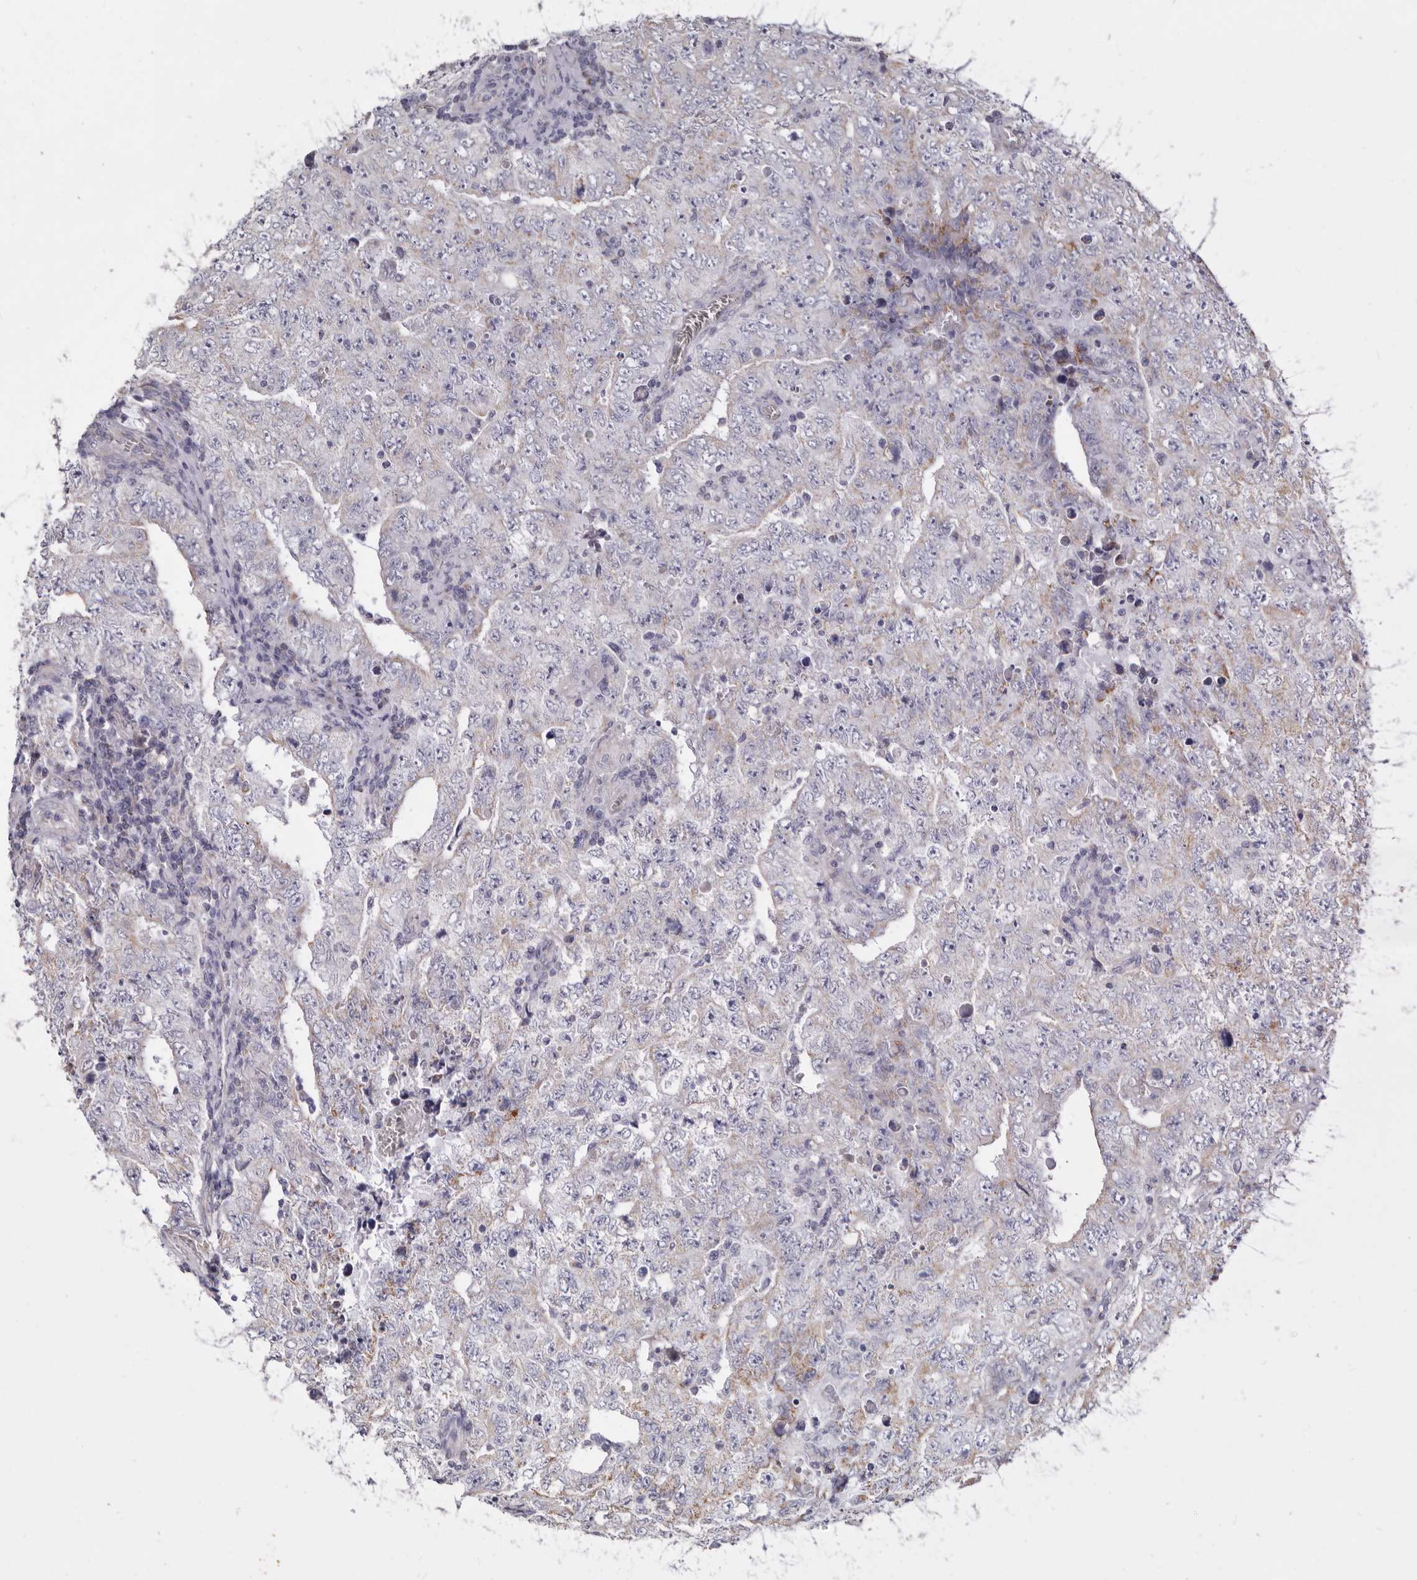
{"staining": {"intensity": "weak", "quantity": "25%-75%", "location": "cytoplasmic/membranous"}, "tissue": "testis cancer", "cell_type": "Tumor cells", "image_type": "cancer", "snomed": [{"axis": "morphology", "description": "Carcinoma, Embryonal, NOS"}, {"axis": "topography", "description": "Testis"}], "caption": "Brown immunohistochemical staining in human testis cancer (embryonal carcinoma) reveals weak cytoplasmic/membranous positivity in approximately 25%-75% of tumor cells. The protein is stained brown, and the nuclei are stained in blue (DAB IHC with brightfield microscopy, high magnification).", "gene": "RSPO2", "patient": {"sex": "male", "age": 26}}